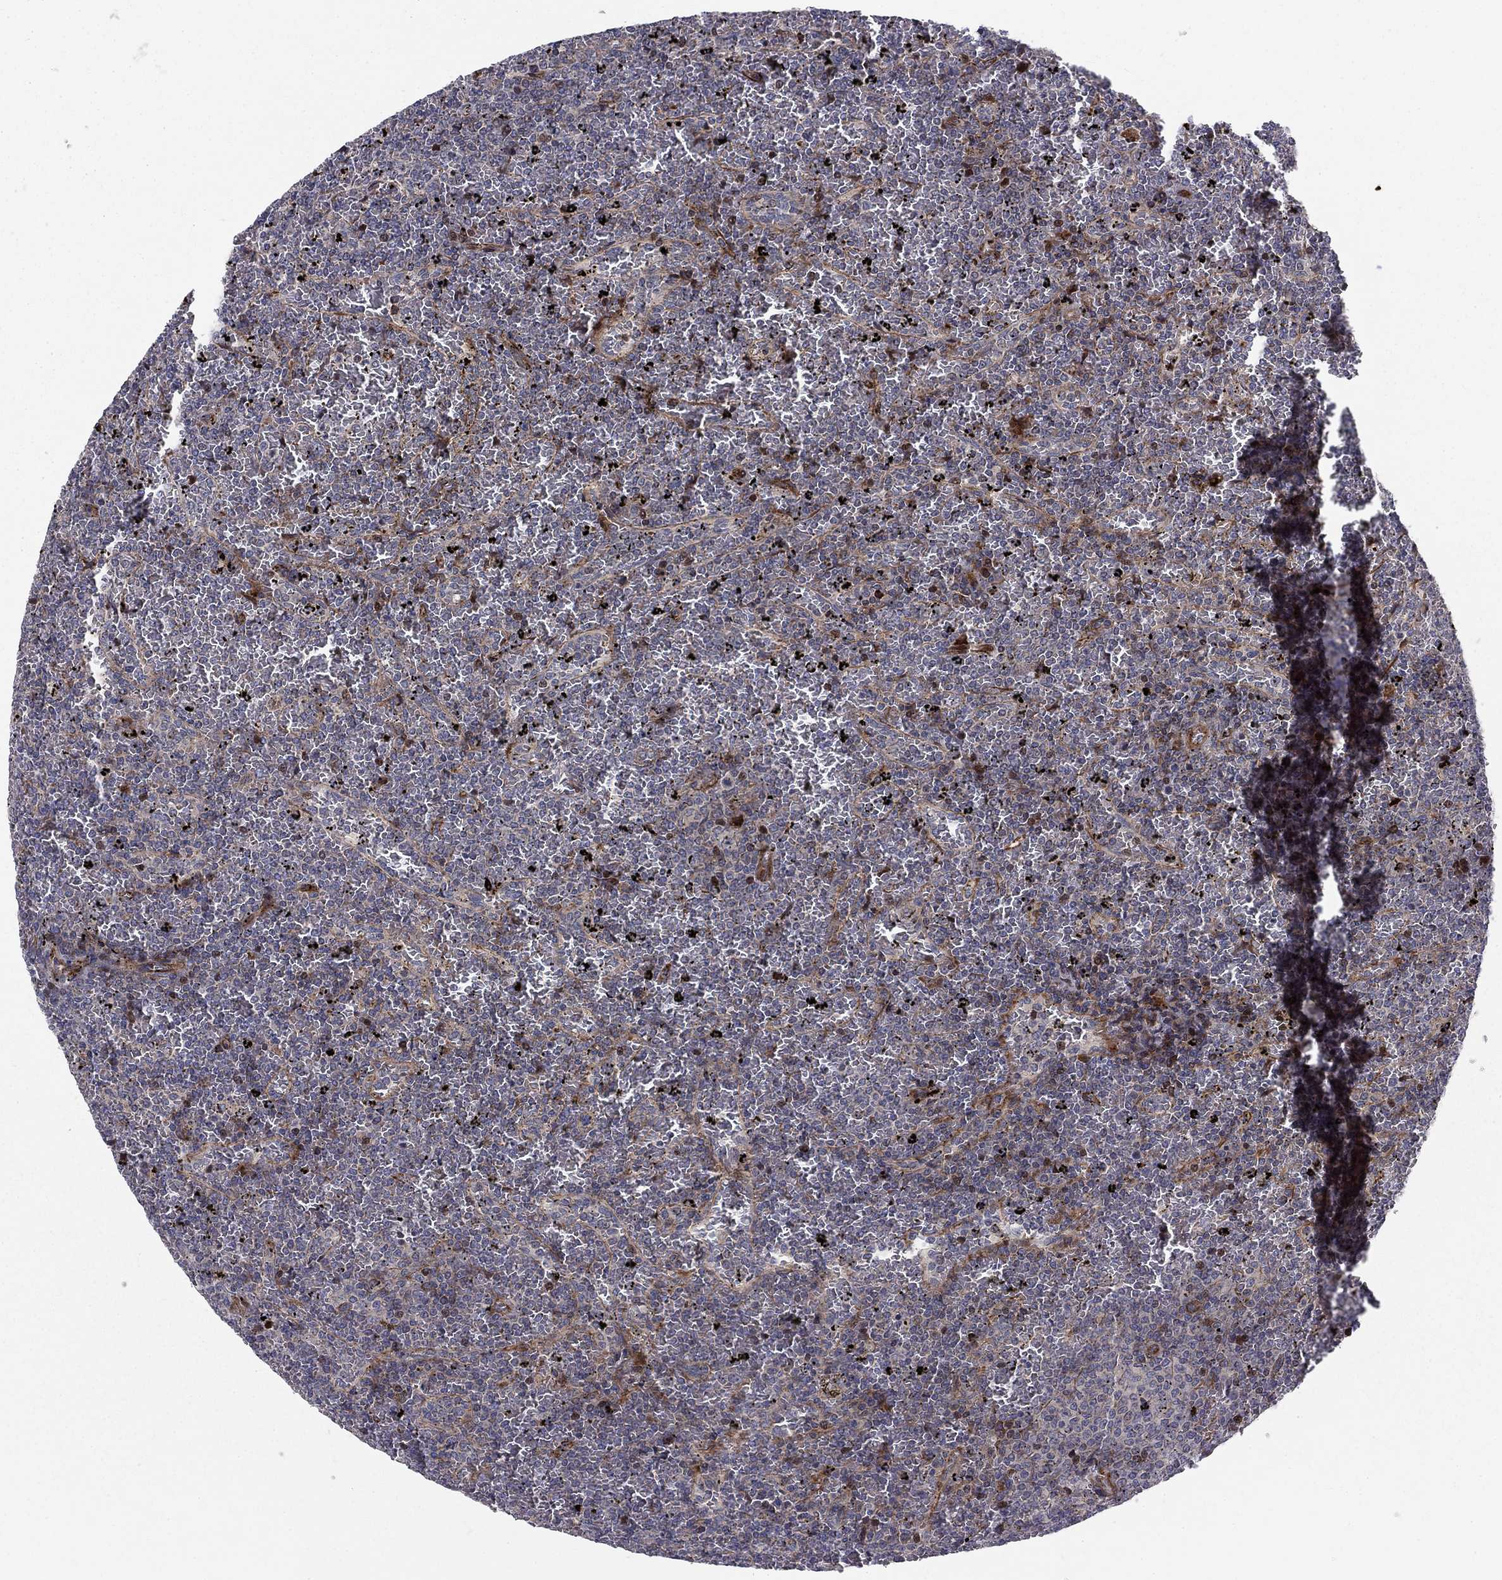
{"staining": {"intensity": "negative", "quantity": "none", "location": "none"}, "tissue": "lymphoma", "cell_type": "Tumor cells", "image_type": "cancer", "snomed": [{"axis": "morphology", "description": "Malignant lymphoma, non-Hodgkin's type, Low grade"}, {"axis": "topography", "description": "Spleen"}], "caption": "Tumor cells are negative for brown protein staining in lymphoma.", "gene": "MIOS", "patient": {"sex": "female", "age": 77}}